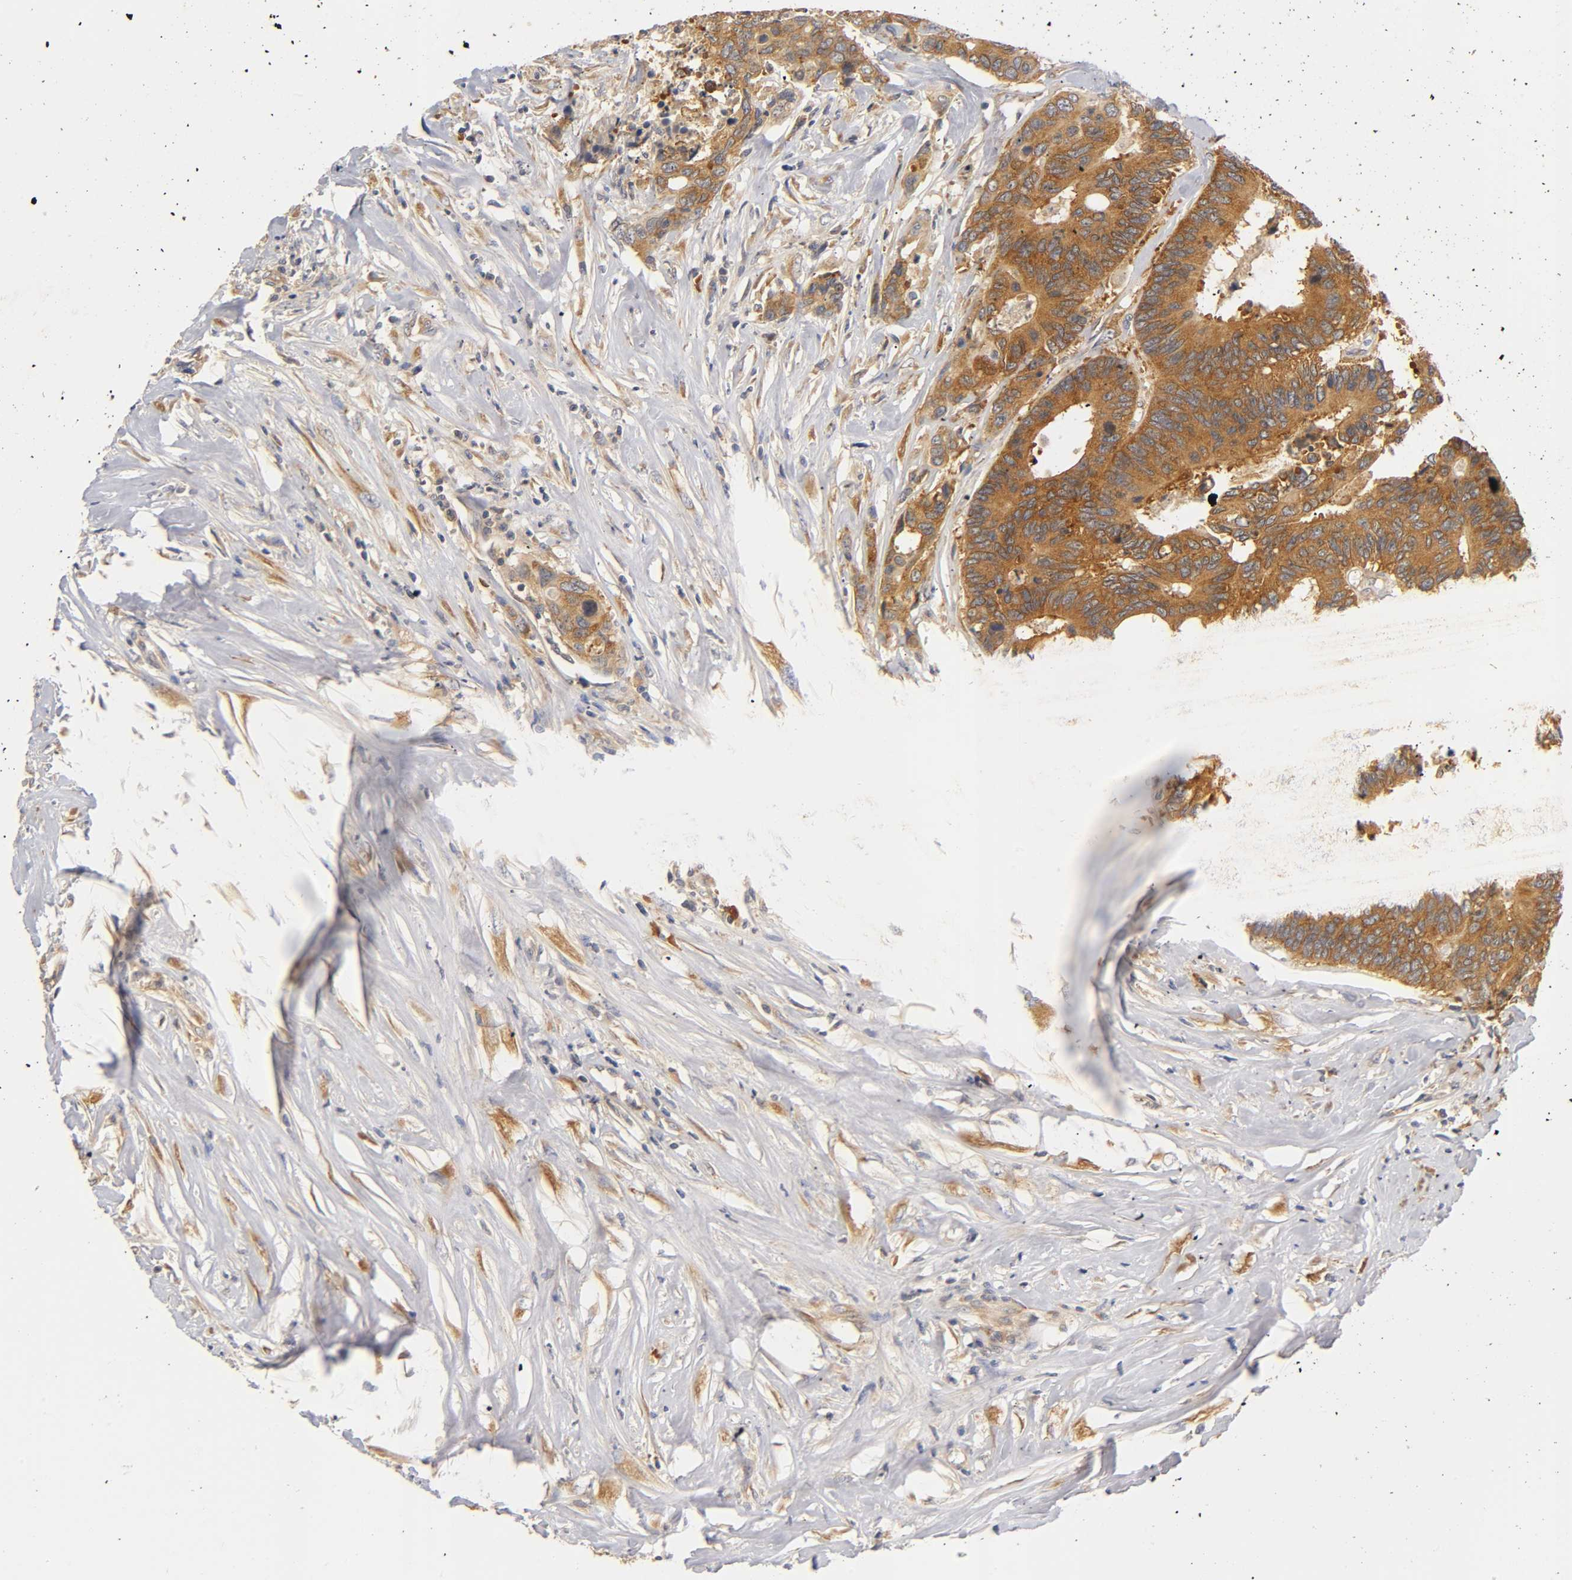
{"staining": {"intensity": "strong", "quantity": ">75%", "location": "cytoplasmic/membranous"}, "tissue": "colorectal cancer", "cell_type": "Tumor cells", "image_type": "cancer", "snomed": [{"axis": "morphology", "description": "Adenocarcinoma, NOS"}, {"axis": "topography", "description": "Rectum"}], "caption": "Protein expression analysis of human adenocarcinoma (colorectal) reveals strong cytoplasmic/membranous positivity in about >75% of tumor cells.", "gene": "RPS29", "patient": {"sex": "male", "age": 55}}